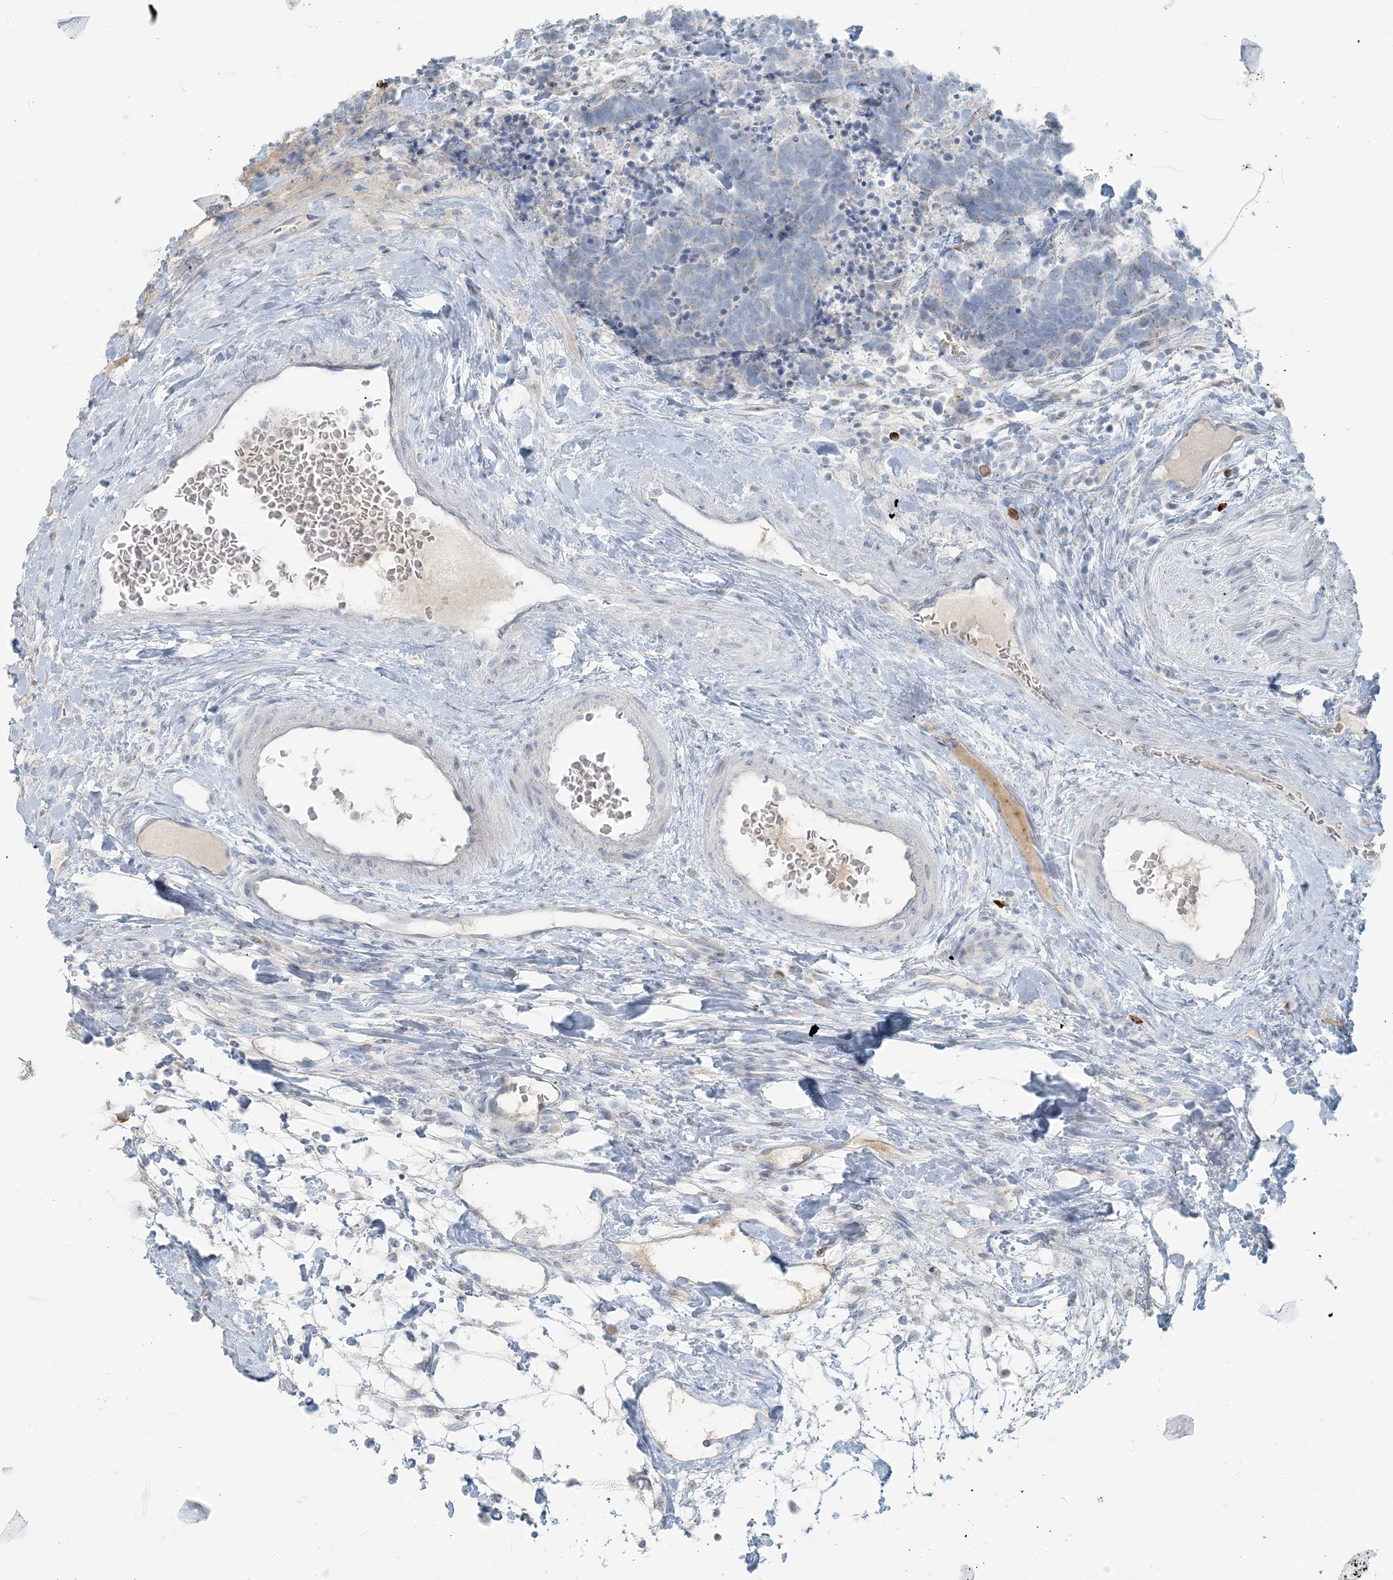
{"staining": {"intensity": "negative", "quantity": "none", "location": "none"}, "tissue": "carcinoid", "cell_type": "Tumor cells", "image_type": "cancer", "snomed": [{"axis": "morphology", "description": "Carcinoma, NOS"}, {"axis": "morphology", "description": "Carcinoid, malignant, NOS"}, {"axis": "topography", "description": "Urinary bladder"}], "caption": "An image of carcinoid stained for a protein displays no brown staining in tumor cells.", "gene": "SCML1", "patient": {"sex": "male", "age": 57}}